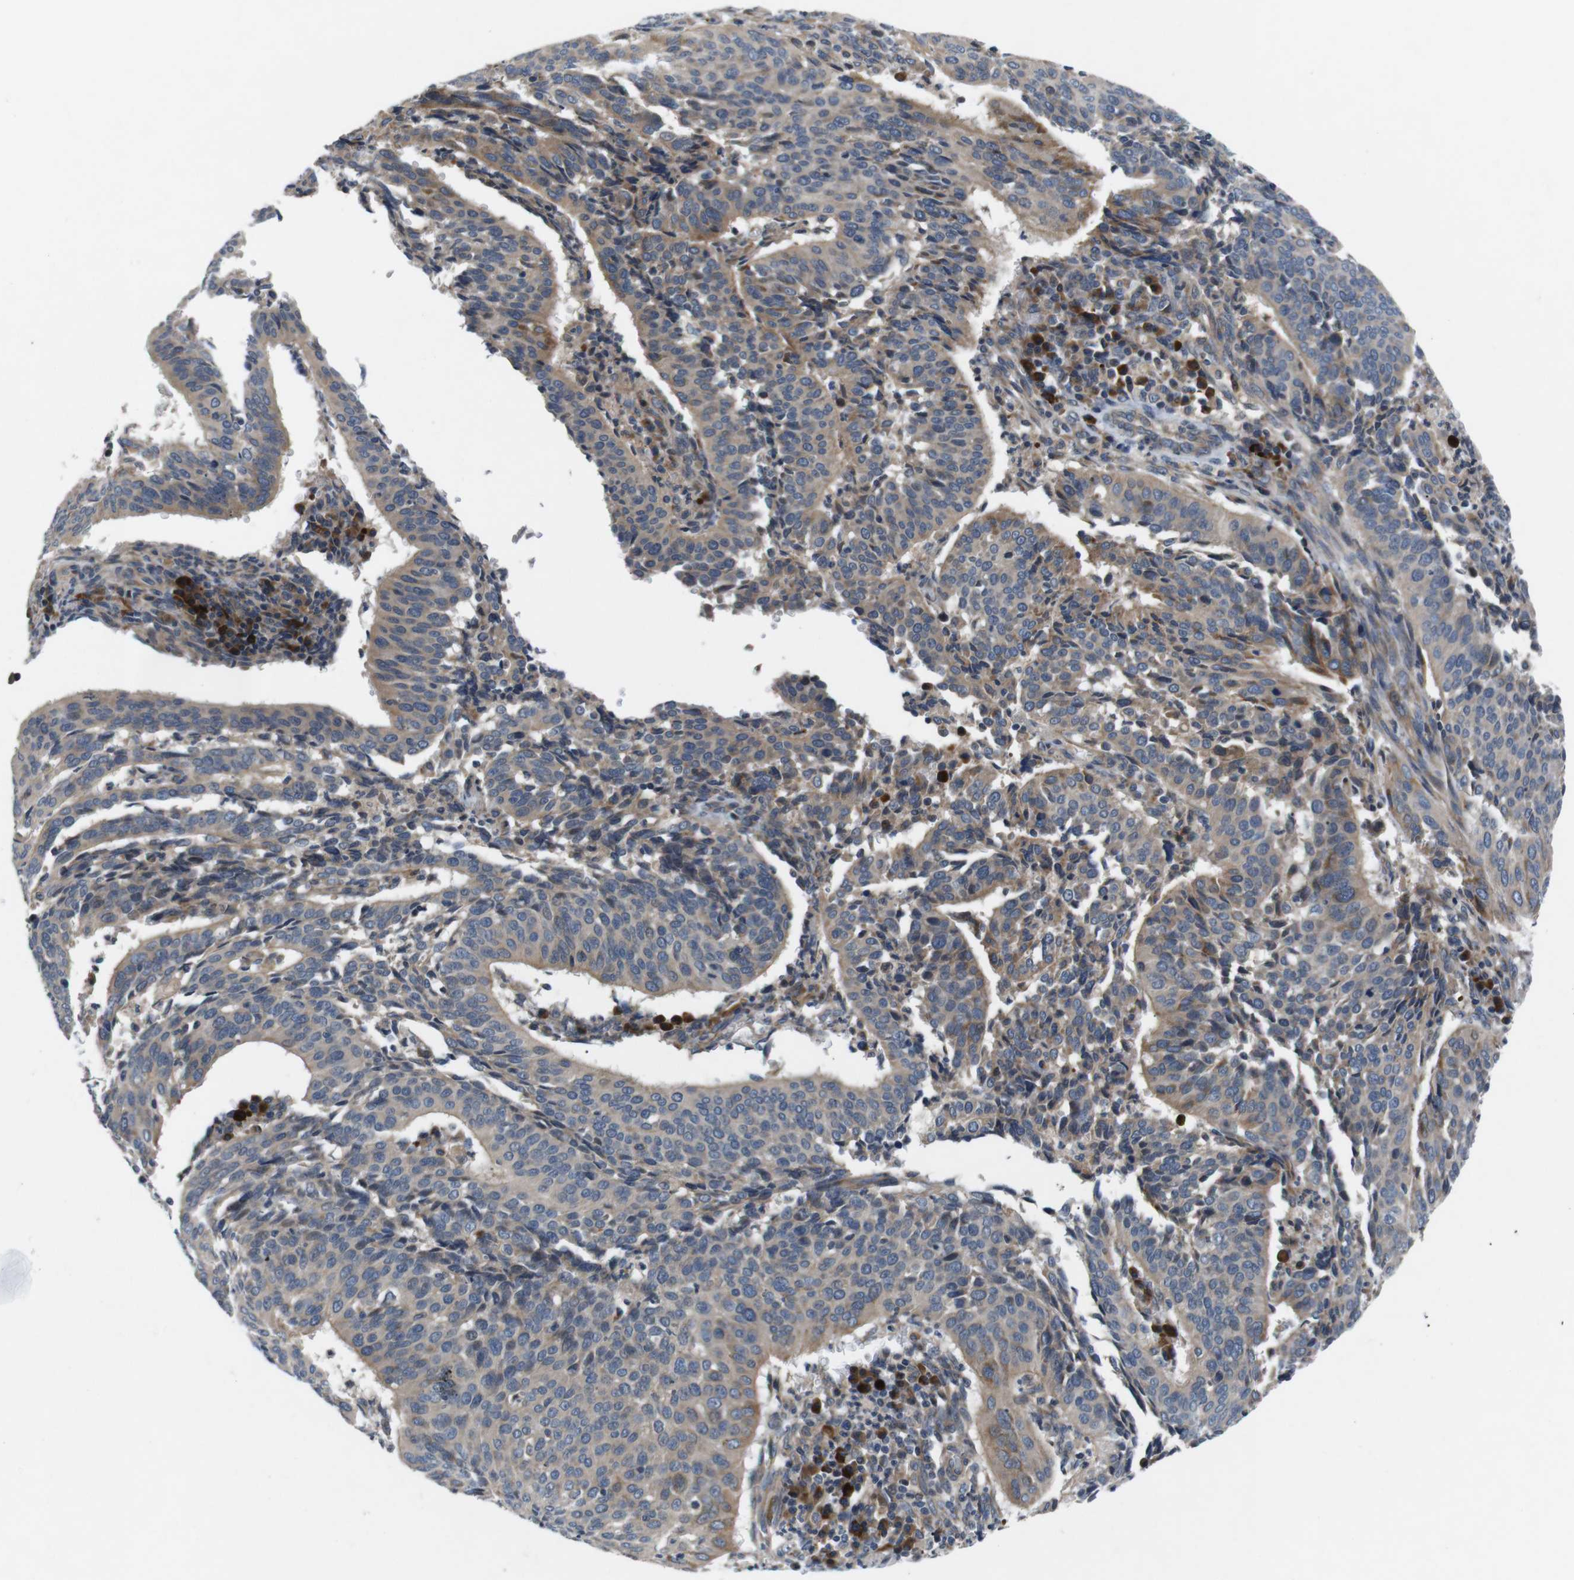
{"staining": {"intensity": "moderate", "quantity": ">75%", "location": "cytoplasmic/membranous"}, "tissue": "cervical cancer", "cell_type": "Tumor cells", "image_type": "cancer", "snomed": [{"axis": "morphology", "description": "Normal tissue, NOS"}, {"axis": "morphology", "description": "Squamous cell carcinoma, NOS"}, {"axis": "topography", "description": "Cervix"}], "caption": "Cervical squamous cell carcinoma stained for a protein (brown) shows moderate cytoplasmic/membranous positive staining in approximately >75% of tumor cells.", "gene": "JAK1", "patient": {"sex": "female", "age": 39}}